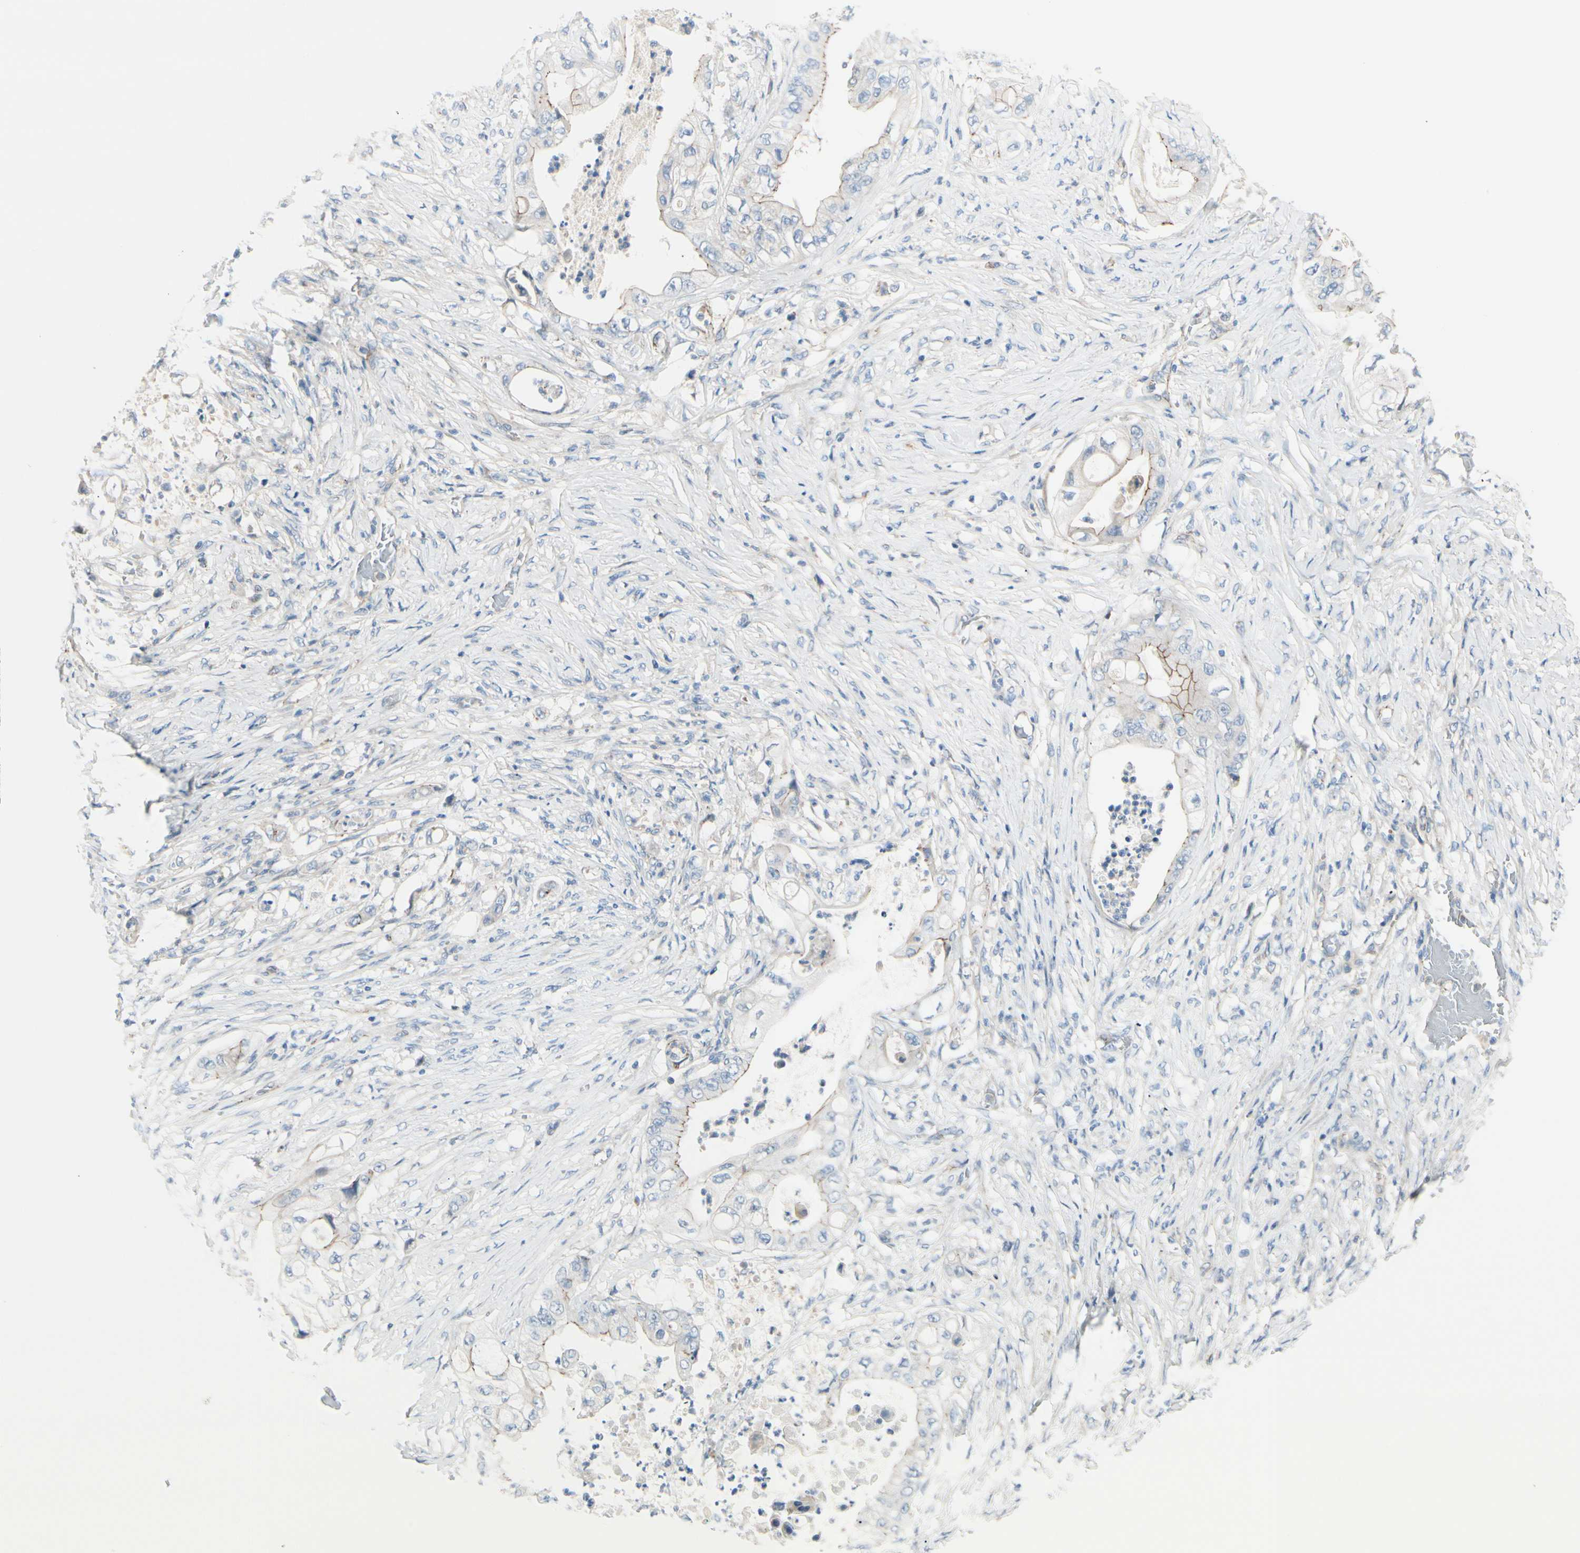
{"staining": {"intensity": "weak", "quantity": "<25%", "location": "cytoplasmic/membranous"}, "tissue": "stomach cancer", "cell_type": "Tumor cells", "image_type": "cancer", "snomed": [{"axis": "morphology", "description": "Adenocarcinoma, NOS"}, {"axis": "topography", "description": "Stomach"}], "caption": "IHC histopathology image of adenocarcinoma (stomach) stained for a protein (brown), which reveals no positivity in tumor cells.", "gene": "TJP1", "patient": {"sex": "female", "age": 73}}